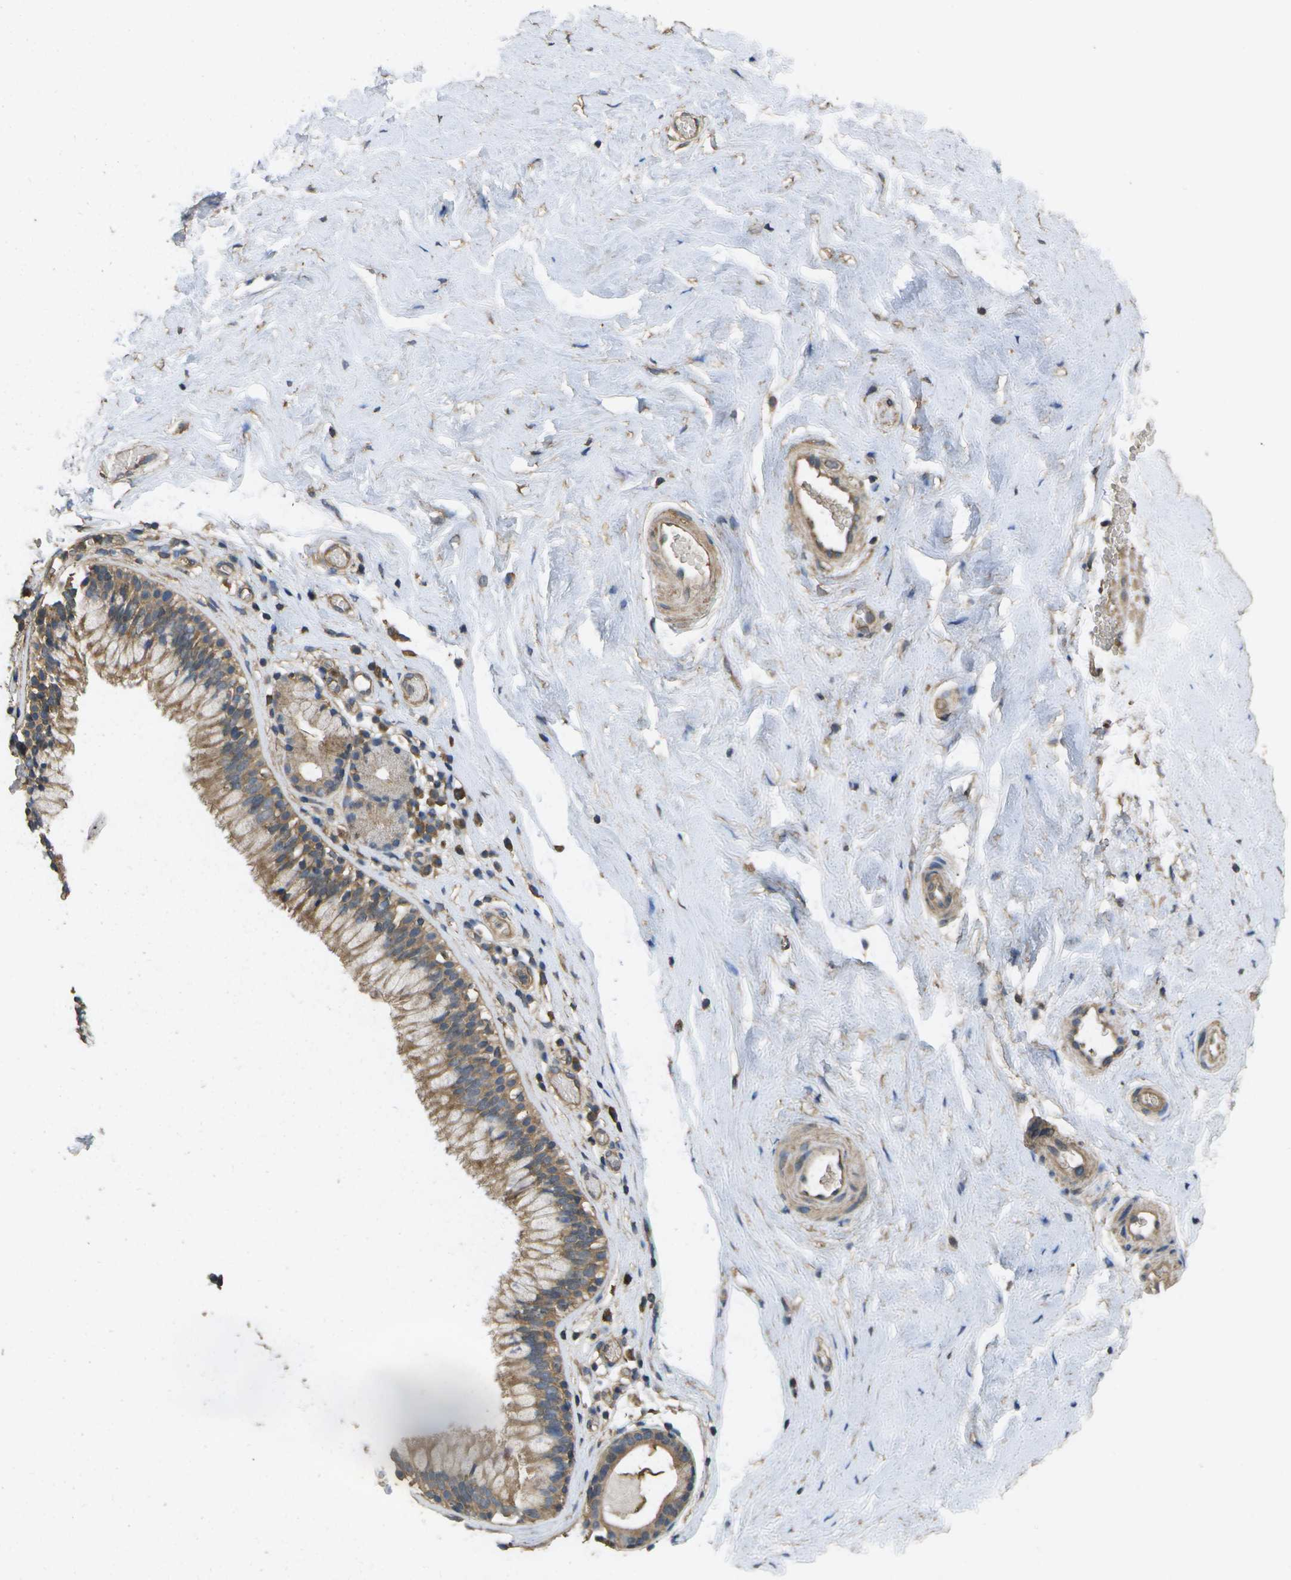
{"staining": {"intensity": "moderate", "quantity": ">75%", "location": "cytoplasmic/membranous"}, "tissue": "nasopharynx", "cell_type": "Respiratory epithelial cells", "image_type": "normal", "snomed": [{"axis": "morphology", "description": "Normal tissue, NOS"}, {"axis": "morphology", "description": "Inflammation, NOS"}, {"axis": "topography", "description": "Nasopharynx"}], "caption": "IHC of unremarkable human nasopharynx reveals medium levels of moderate cytoplasmic/membranous staining in approximately >75% of respiratory epithelial cells.", "gene": "SACS", "patient": {"sex": "male", "age": 48}}